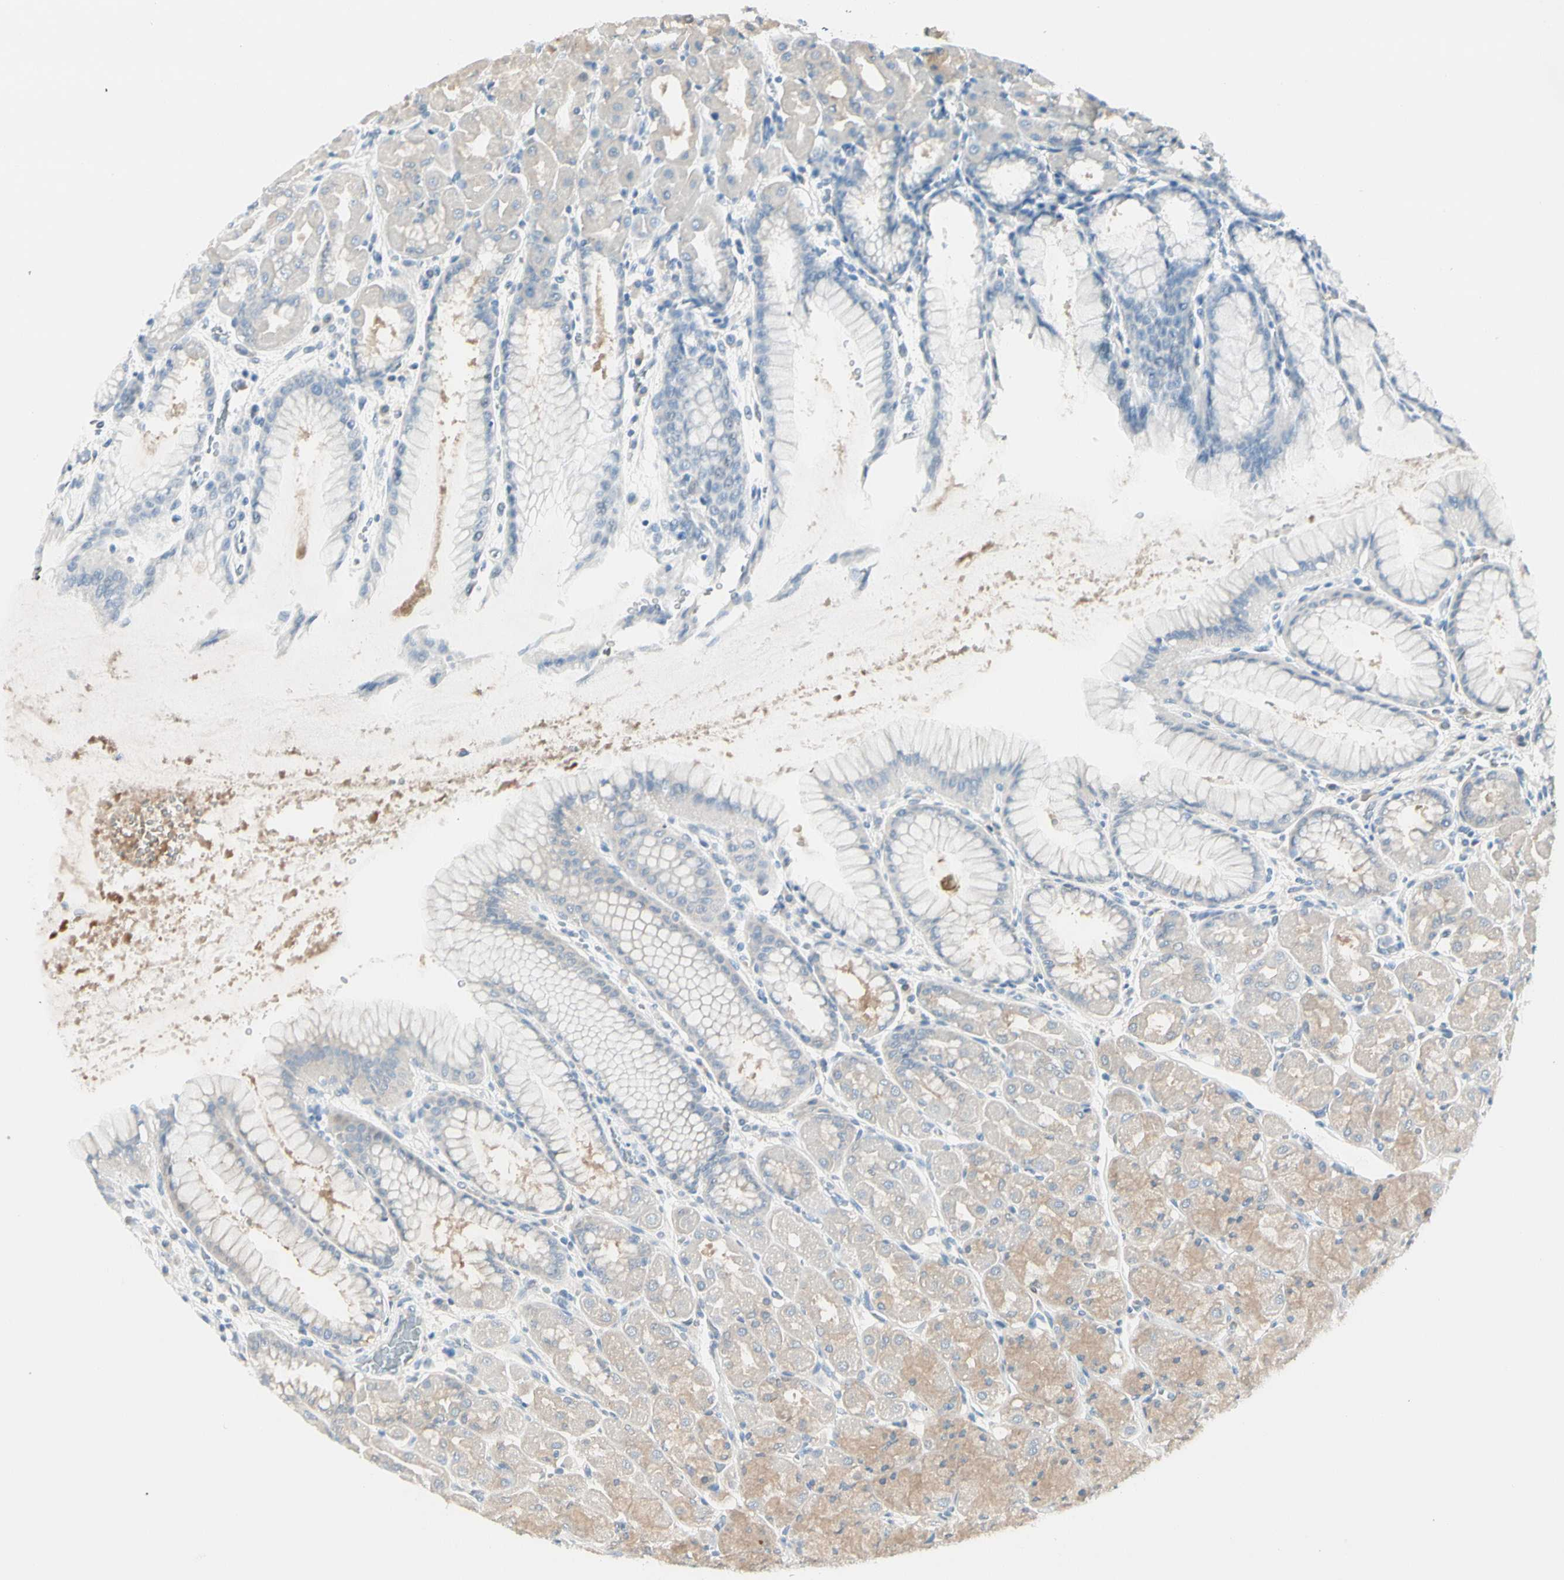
{"staining": {"intensity": "weak", "quantity": "25%-75%", "location": "cytoplasmic/membranous"}, "tissue": "stomach", "cell_type": "Glandular cells", "image_type": "normal", "snomed": [{"axis": "morphology", "description": "Normal tissue, NOS"}, {"axis": "topography", "description": "Stomach, upper"}], "caption": "Protein staining by immunohistochemistry (IHC) shows weak cytoplasmic/membranous positivity in about 25%-75% of glandular cells in benign stomach. Ihc stains the protein of interest in brown and the nuclei are stained blue.", "gene": "PEBP1", "patient": {"sex": "female", "age": 56}}